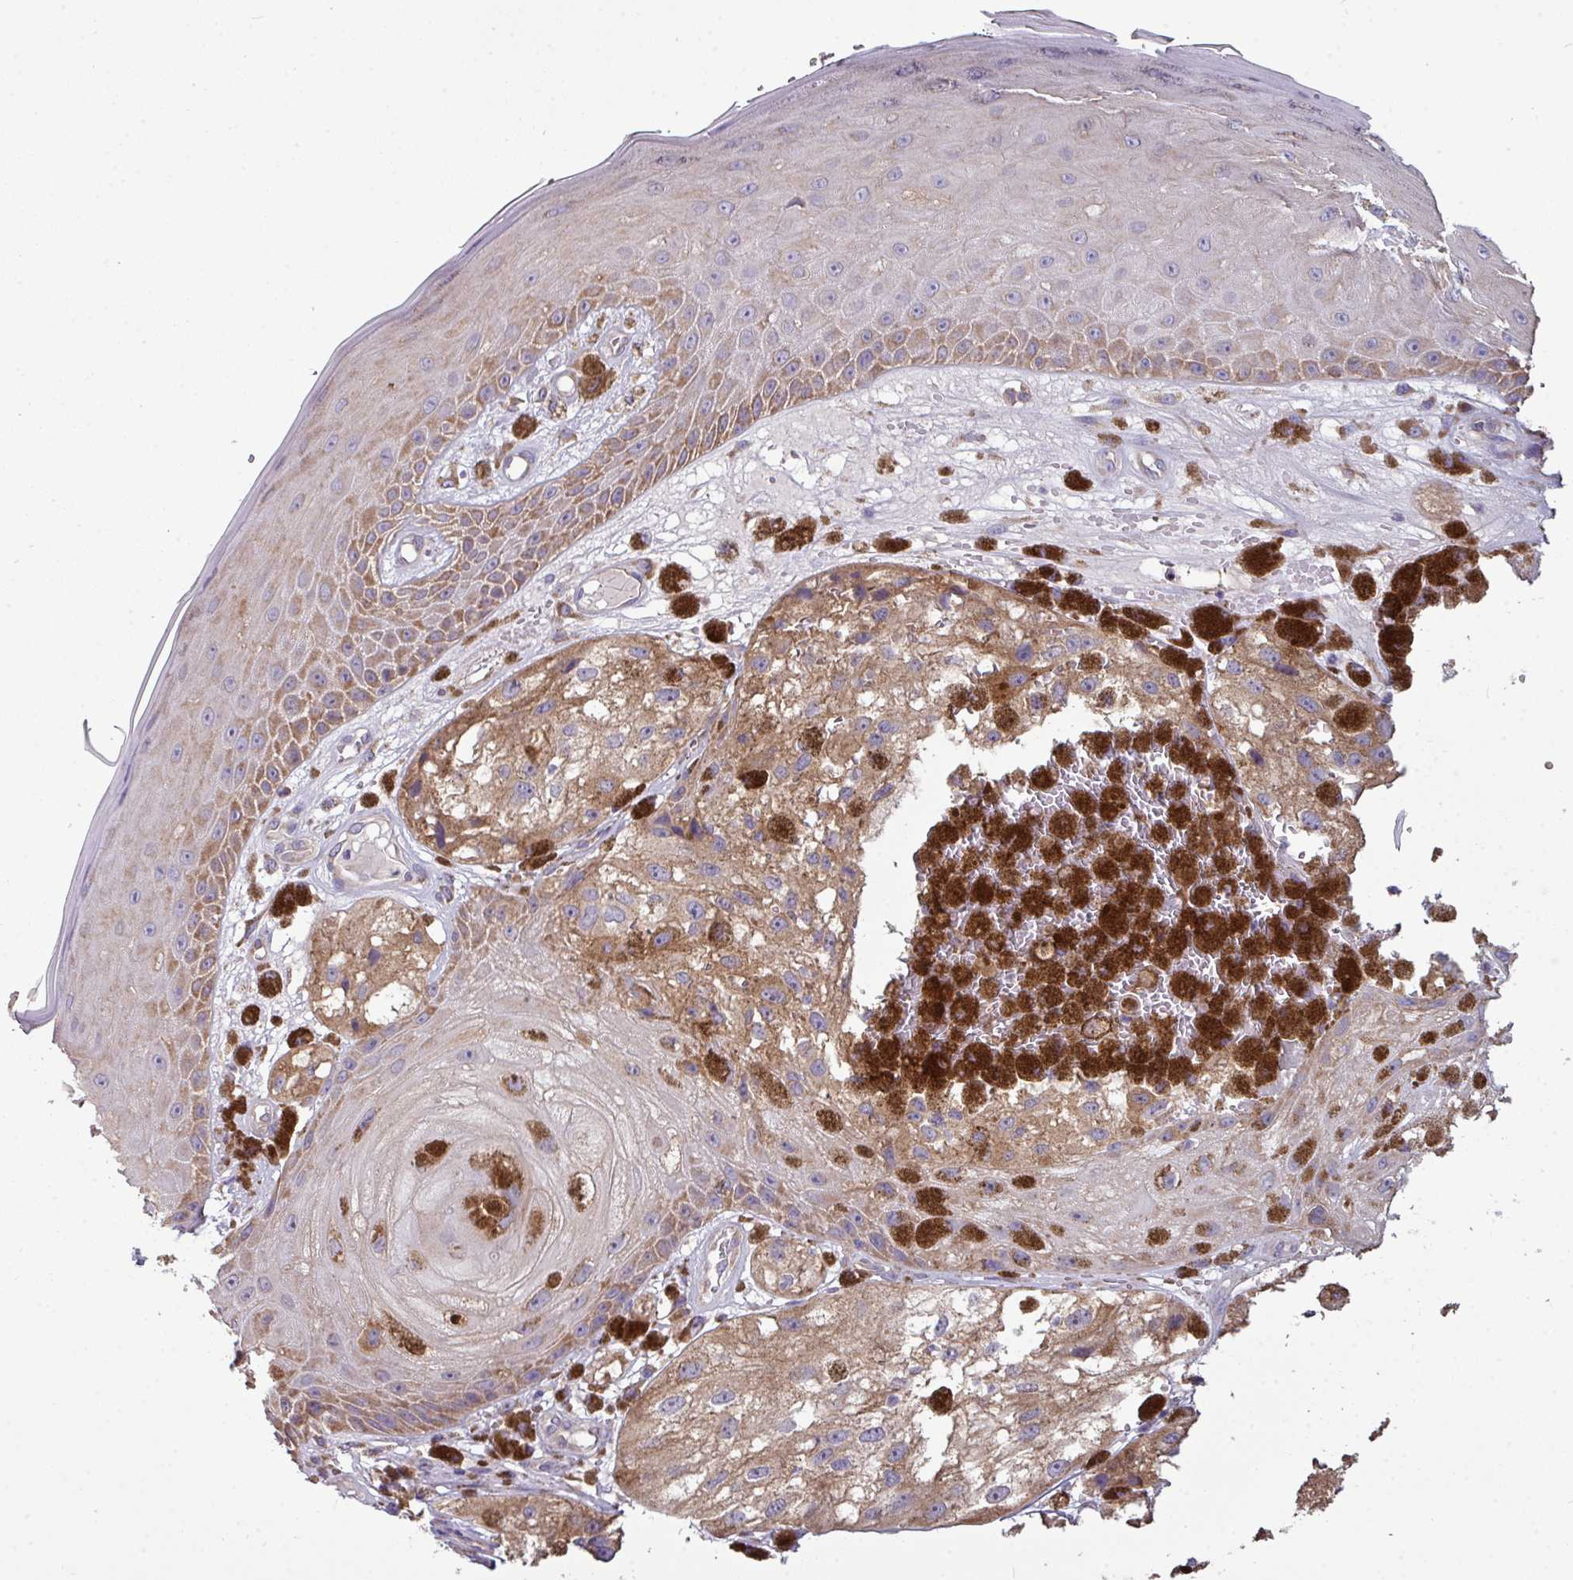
{"staining": {"intensity": "moderate", "quantity": ">75%", "location": "cytoplasmic/membranous"}, "tissue": "melanoma", "cell_type": "Tumor cells", "image_type": "cancer", "snomed": [{"axis": "morphology", "description": "Malignant melanoma, NOS"}, {"axis": "topography", "description": "Skin"}], "caption": "Immunohistochemistry image of malignant melanoma stained for a protein (brown), which shows medium levels of moderate cytoplasmic/membranous expression in about >75% of tumor cells.", "gene": "AGAP5", "patient": {"sex": "male", "age": 88}}